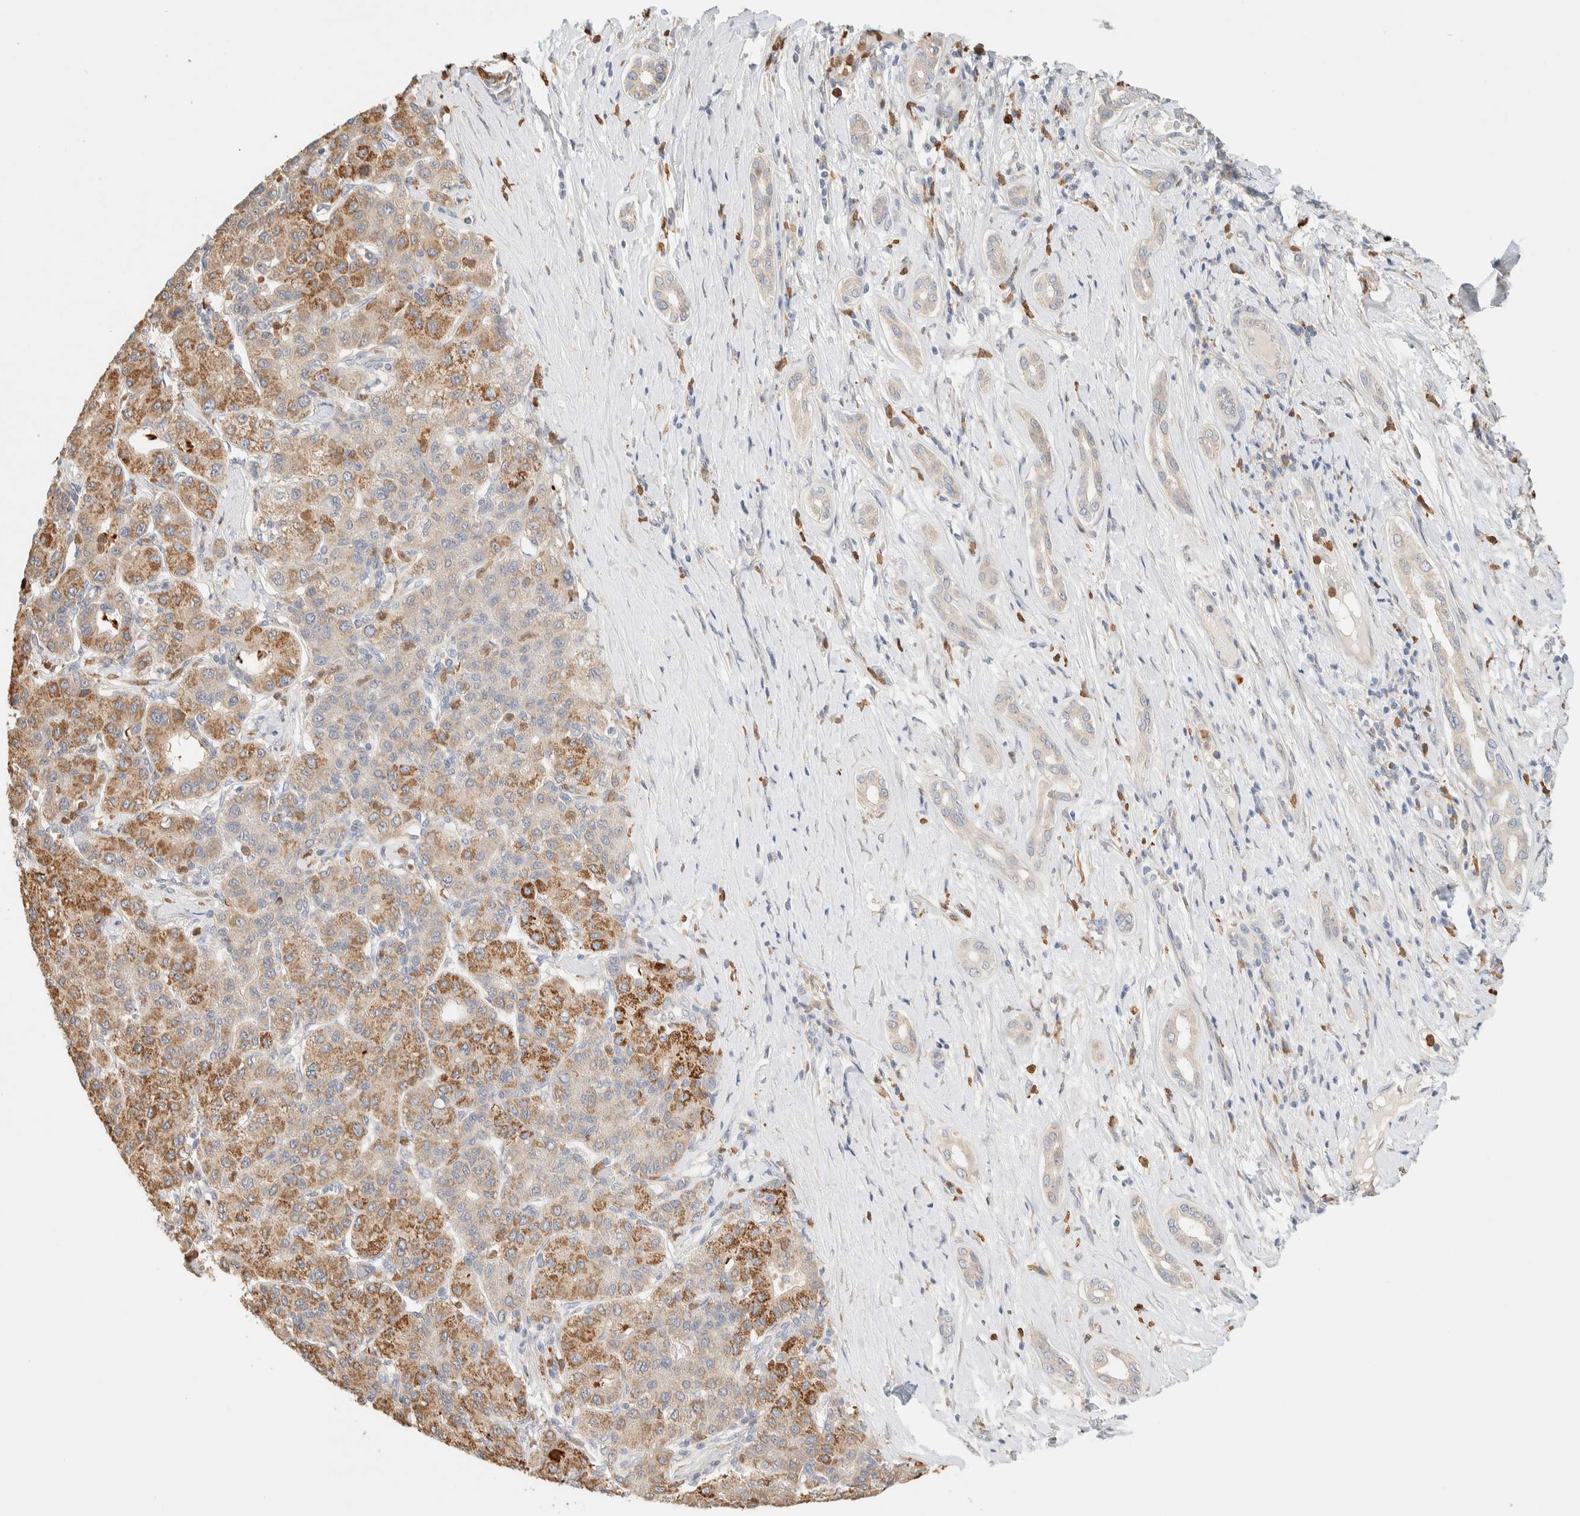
{"staining": {"intensity": "weak", "quantity": ">75%", "location": "cytoplasmic/membranous"}, "tissue": "liver cancer", "cell_type": "Tumor cells", "image_type": "cancer", "snomed": [{"axis": "morphology", "description": "Carcinoma, Hepatocellular, NOS"}, {"axis": "topography", "description": "Liver"}], "caption": "Immunohistochemistry photomicrograph of human hepatocellular carcinoma (liver) stained for a protein (brown), which reveals low levels of weak cytoplasmic/membranous expression in about >75% of tumor cells.", "gene": "TTC3", "patient": {"sex": "male", "age": 65}}